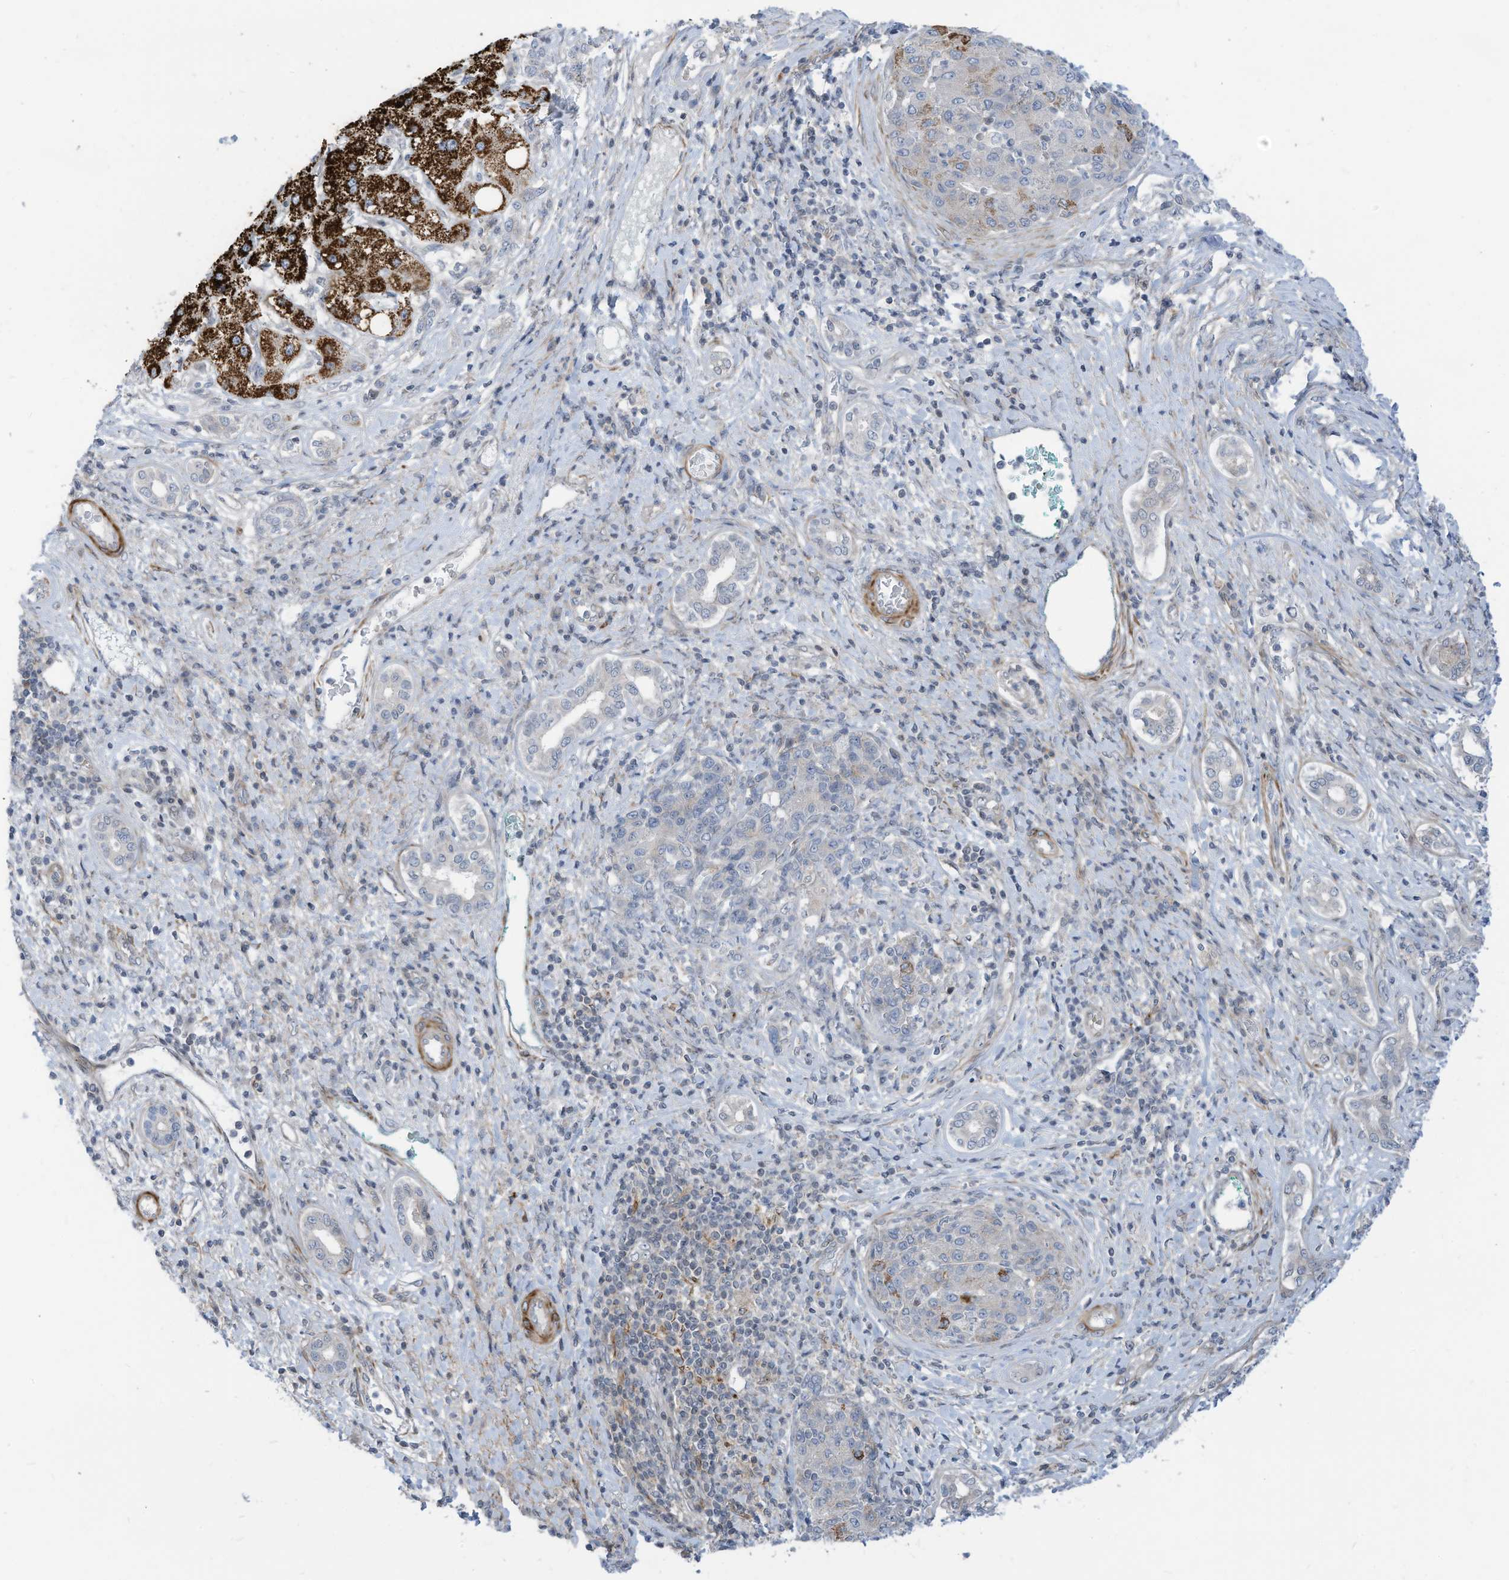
{"staining": {"intensity": "negative", "quantity": "none", "location": "none"}, "tissue": "liver cancer", "cell_type": "Tumor cells", "image_type": "cancer", "snomed": [{"axis": "morphology", "description": "Carcinoma, Hepatocellular, NOS"}, {"axis": "topography", "description": "Liver"}], "caption": "There is no significant staining in tumor cells of hepatocellular carcinoma (liver).", "gene": "GPATCH3", "patient": {"sex": "male", "age": 65}}